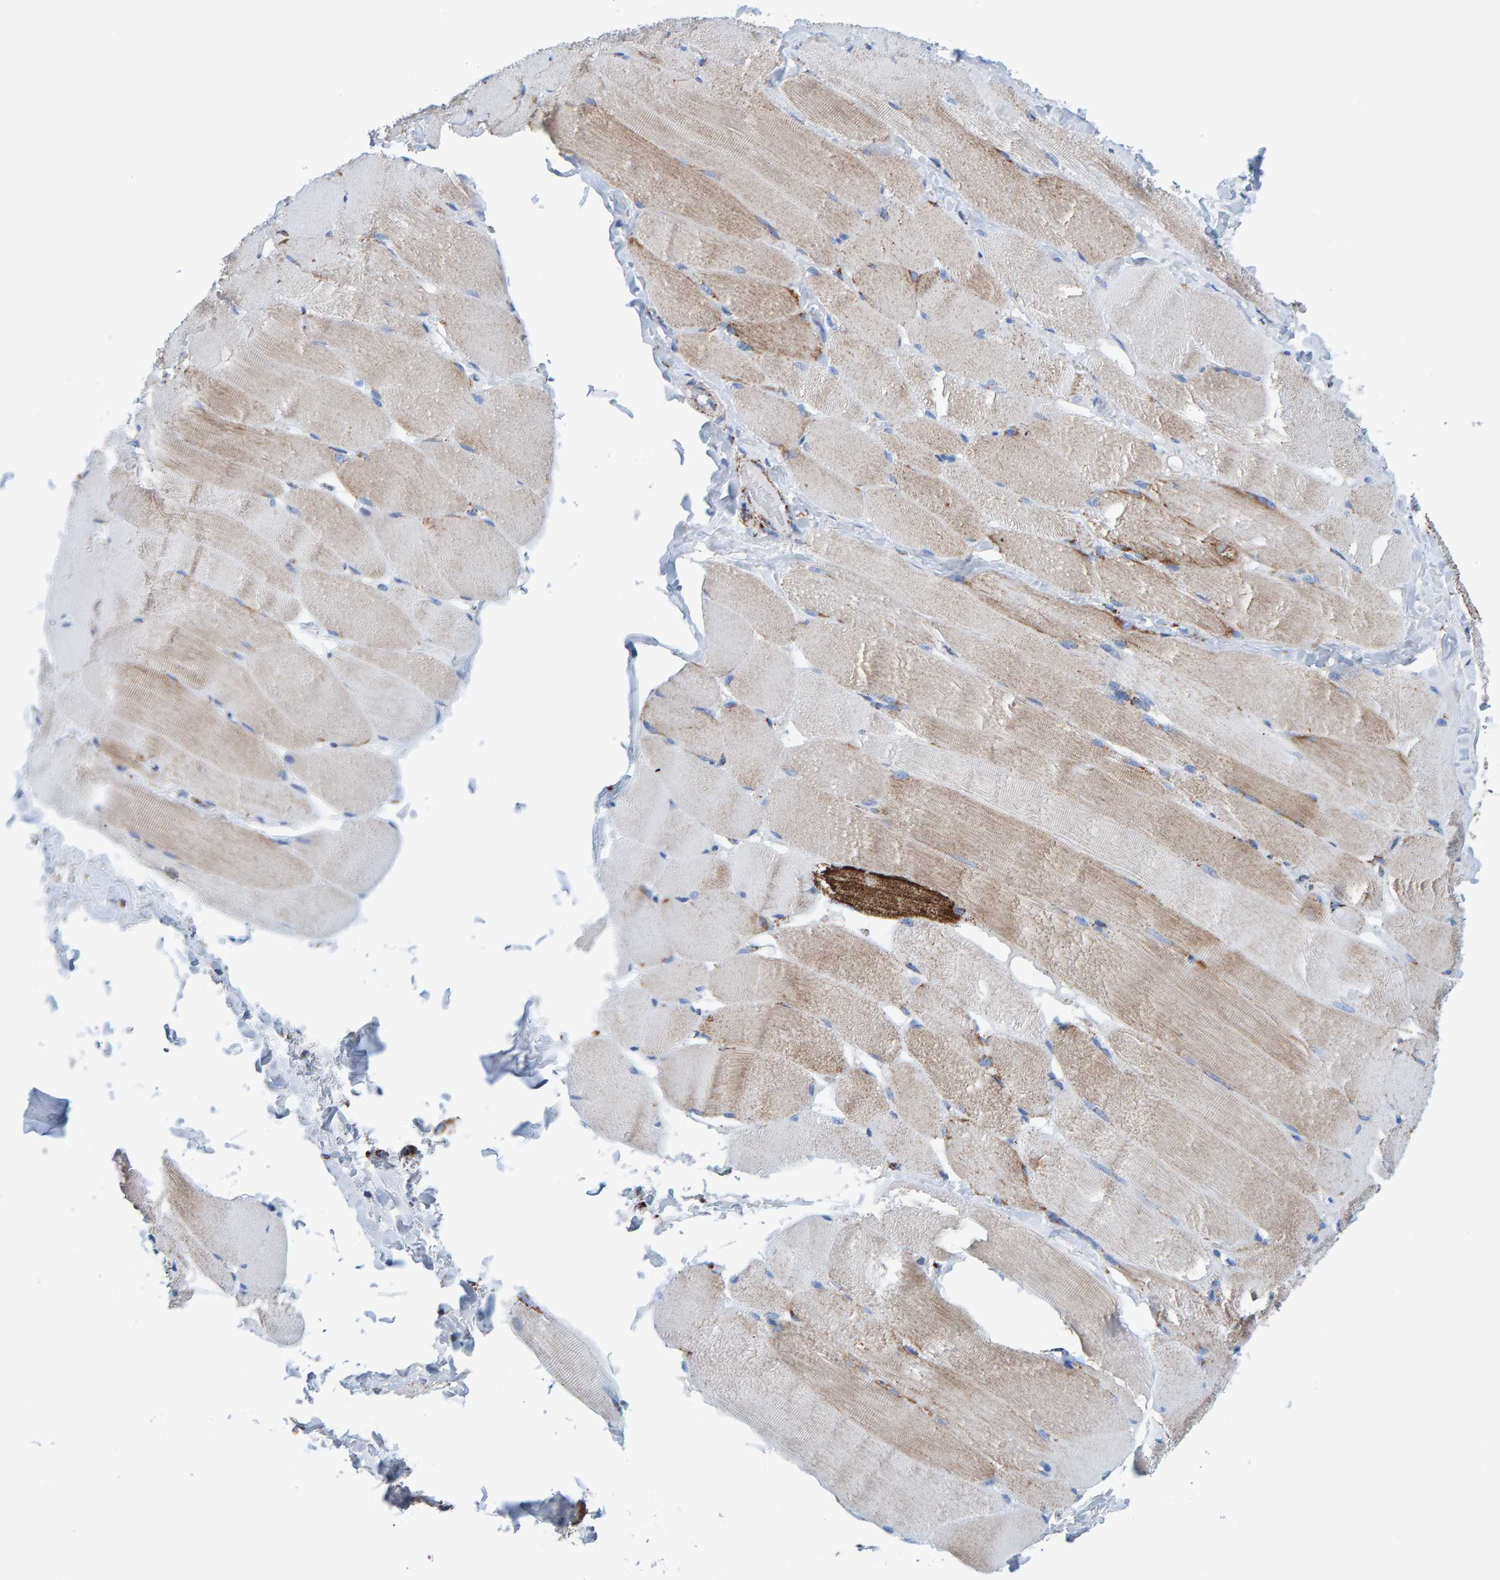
{"staining": {"intensity": "weak", "quantity": "25%-75%", "location": "cytoplasmic/membranous"}, "tissue": "skeletal muscle", "cell_type": "Myocytes", "image_type": "normal", "snomed": [{"axis": "morphology", "description": "Normal tissue, NOS"}, {"axis": "topography", "description": "Skin"}, {"axis": "topography", "description": "Skeletal muscle"}], "caption": "A brown stain shows weak cytoplasmic/membranous staining of a protein in myocytes of unremarkable skeletal muscle. (Brightfield microscopy of DAB IHC at high magnification).", "gene": "ENSG00000262660", "patient": {"sex": "male", "age": 83}}